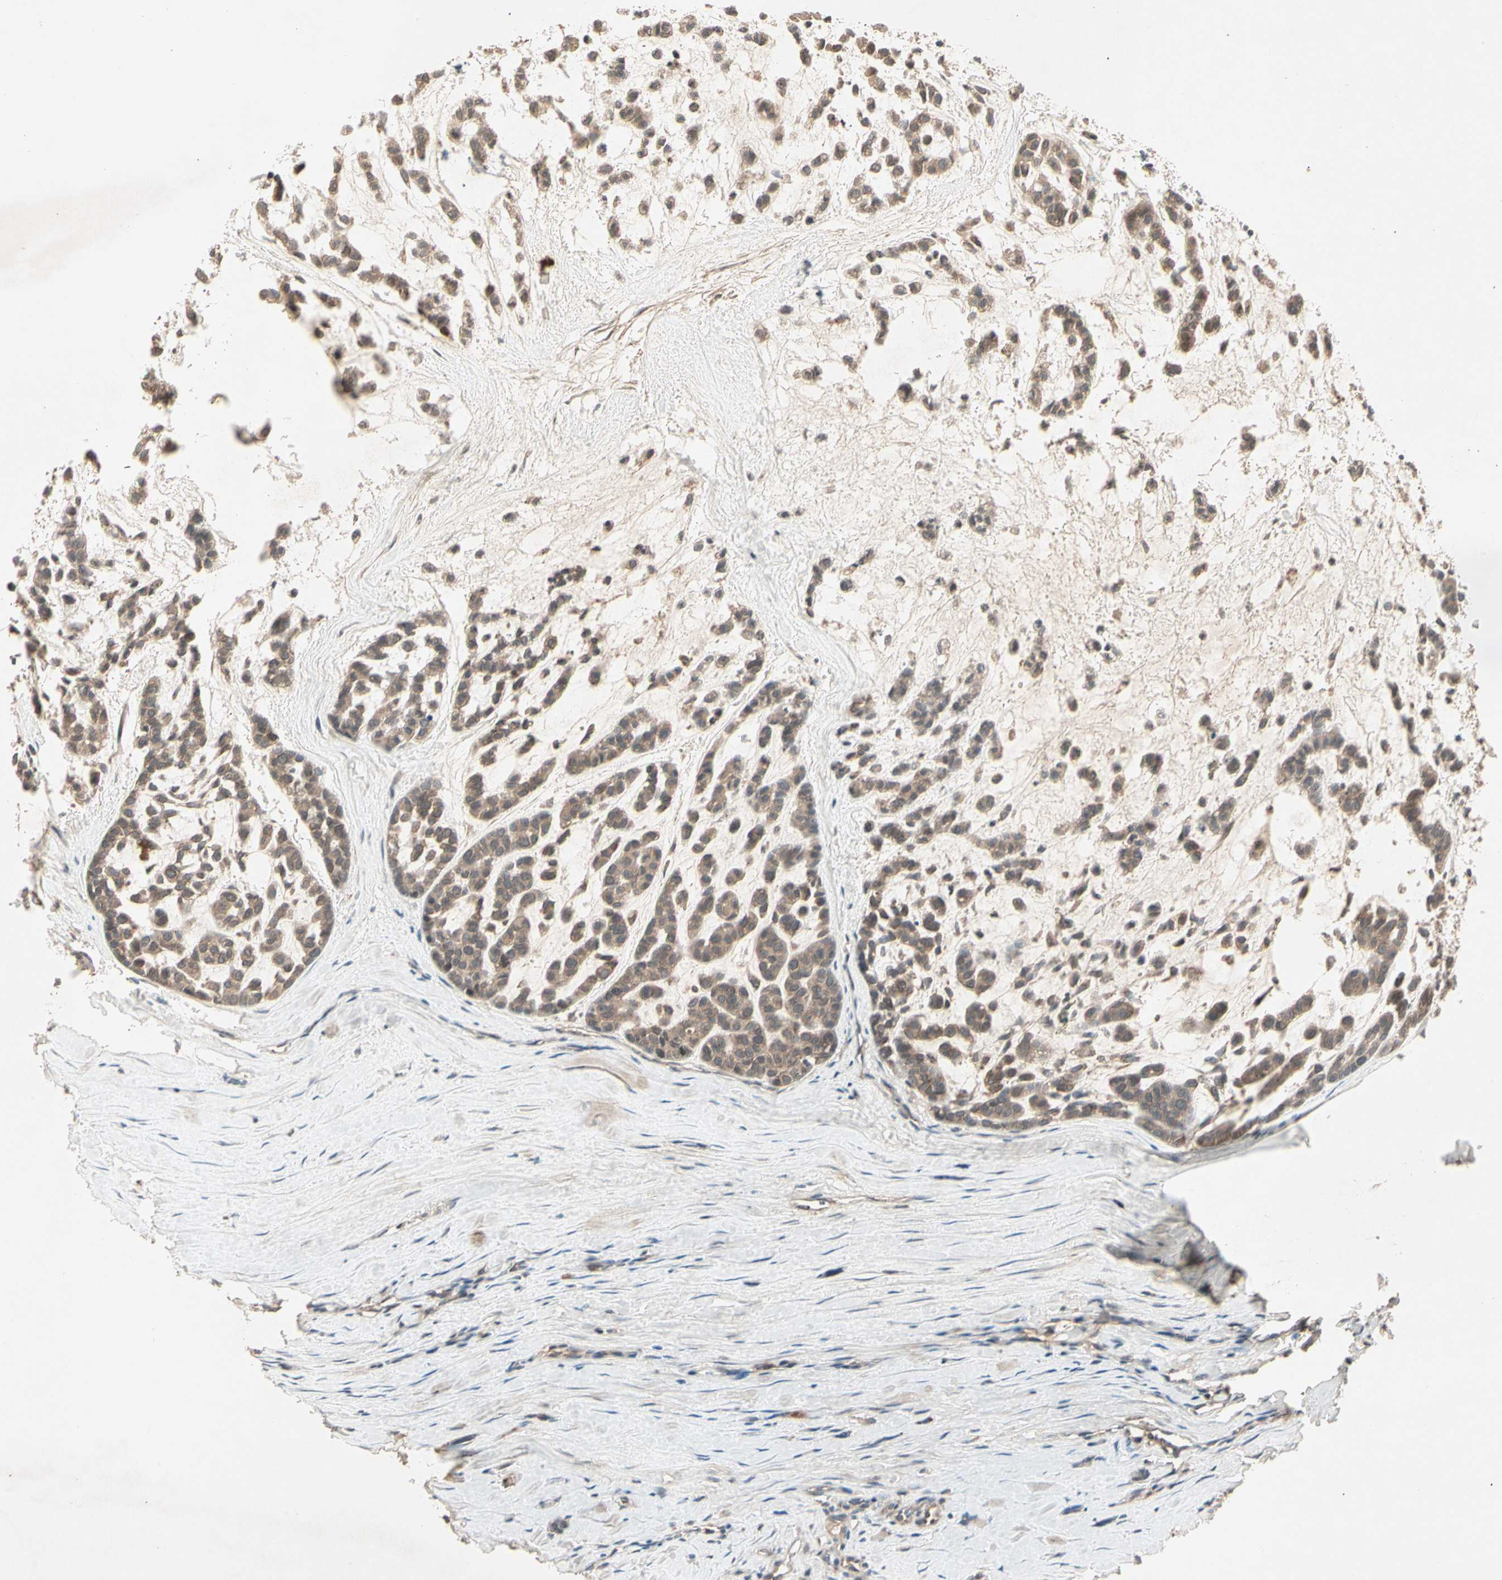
{"staining": {"intensity": "moderate", "quantity": ">75%", "location": "cytoplasmic/membranous"}, "tissue": "head and neck cancer", "cell_type": "Tumor cells", "image_type": "cancer", "snomed": [{"axis": "morphology", "description": "Adenocarcinoma, NOS"}, {"axis": "morphology", "description": "Adenoma, NOS"}, {"axis": "topography", "description": "Head-Neck"}], "caption": "This is an image of immunohistochemistry staining of head and neck cancer, which shows moderate staining in the cytoplasmic/membranous of tumor cells.", "gene": "FLOT1", "patient": {"sex": "female", "age": 55}}